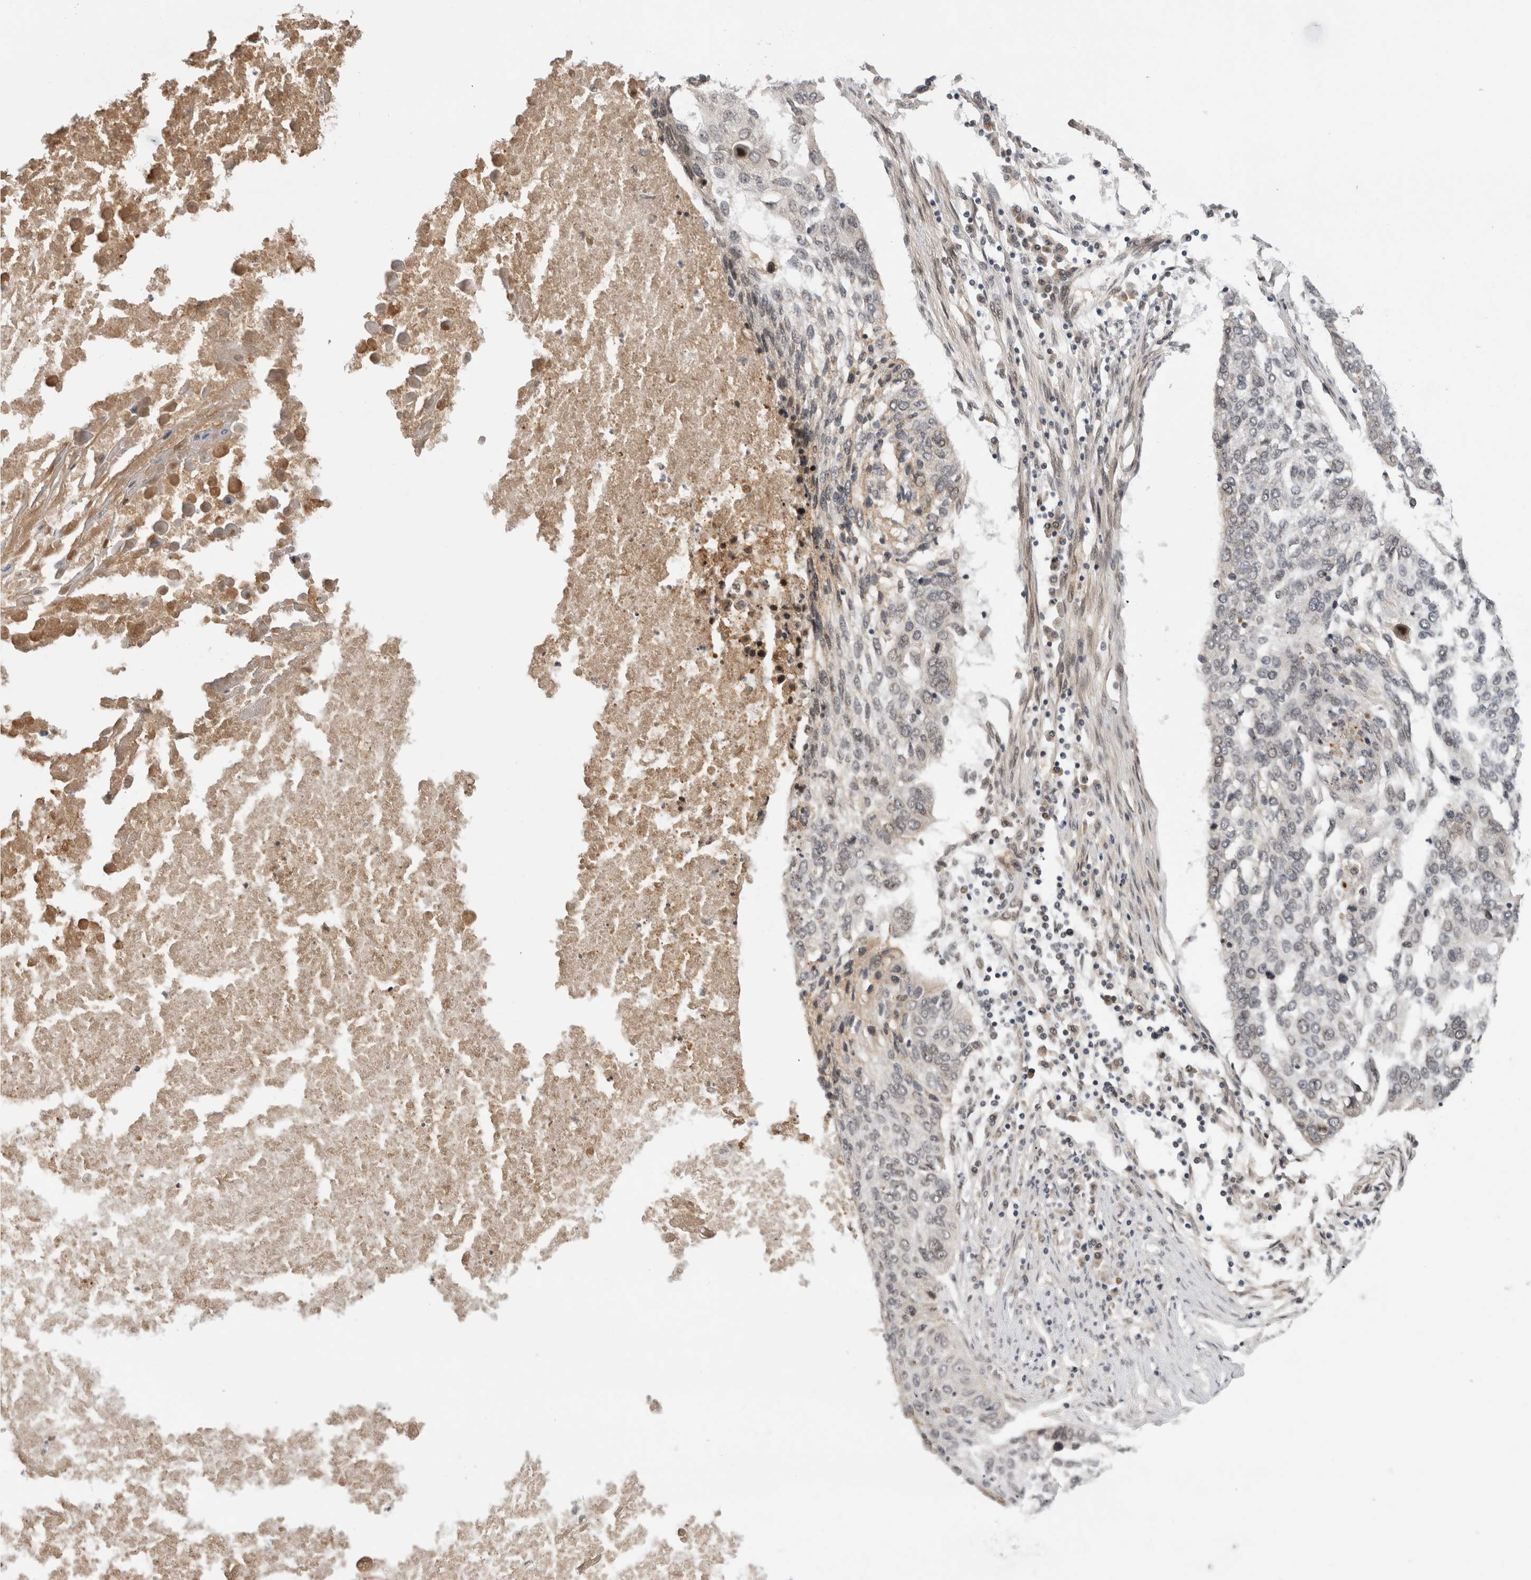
{"staining": {"intensity": "negative", "quantity": "none", "location": "none"}, "tissue": "lung cancer", "cell_type": "Tumor cells", "image_type": "cancer", "snomed": [{"axis": "morphology", "description": "Squamous cell carcinoma, NOS"}, {"axis": "topography", "description": "Lung"}], "caption": "IHC histopathology image of neoplastic tissue: human lung cancer (squamous cell carcinoma) stained with DAB reveals no significant protein staining in tumor cells. Brightfield microscopy of IHC stained with DAB (brown) and hematoxylin (blue), captured at high magnification.", "gene": "TMEM65", "patient": {"sex": "female", "age": 63}}